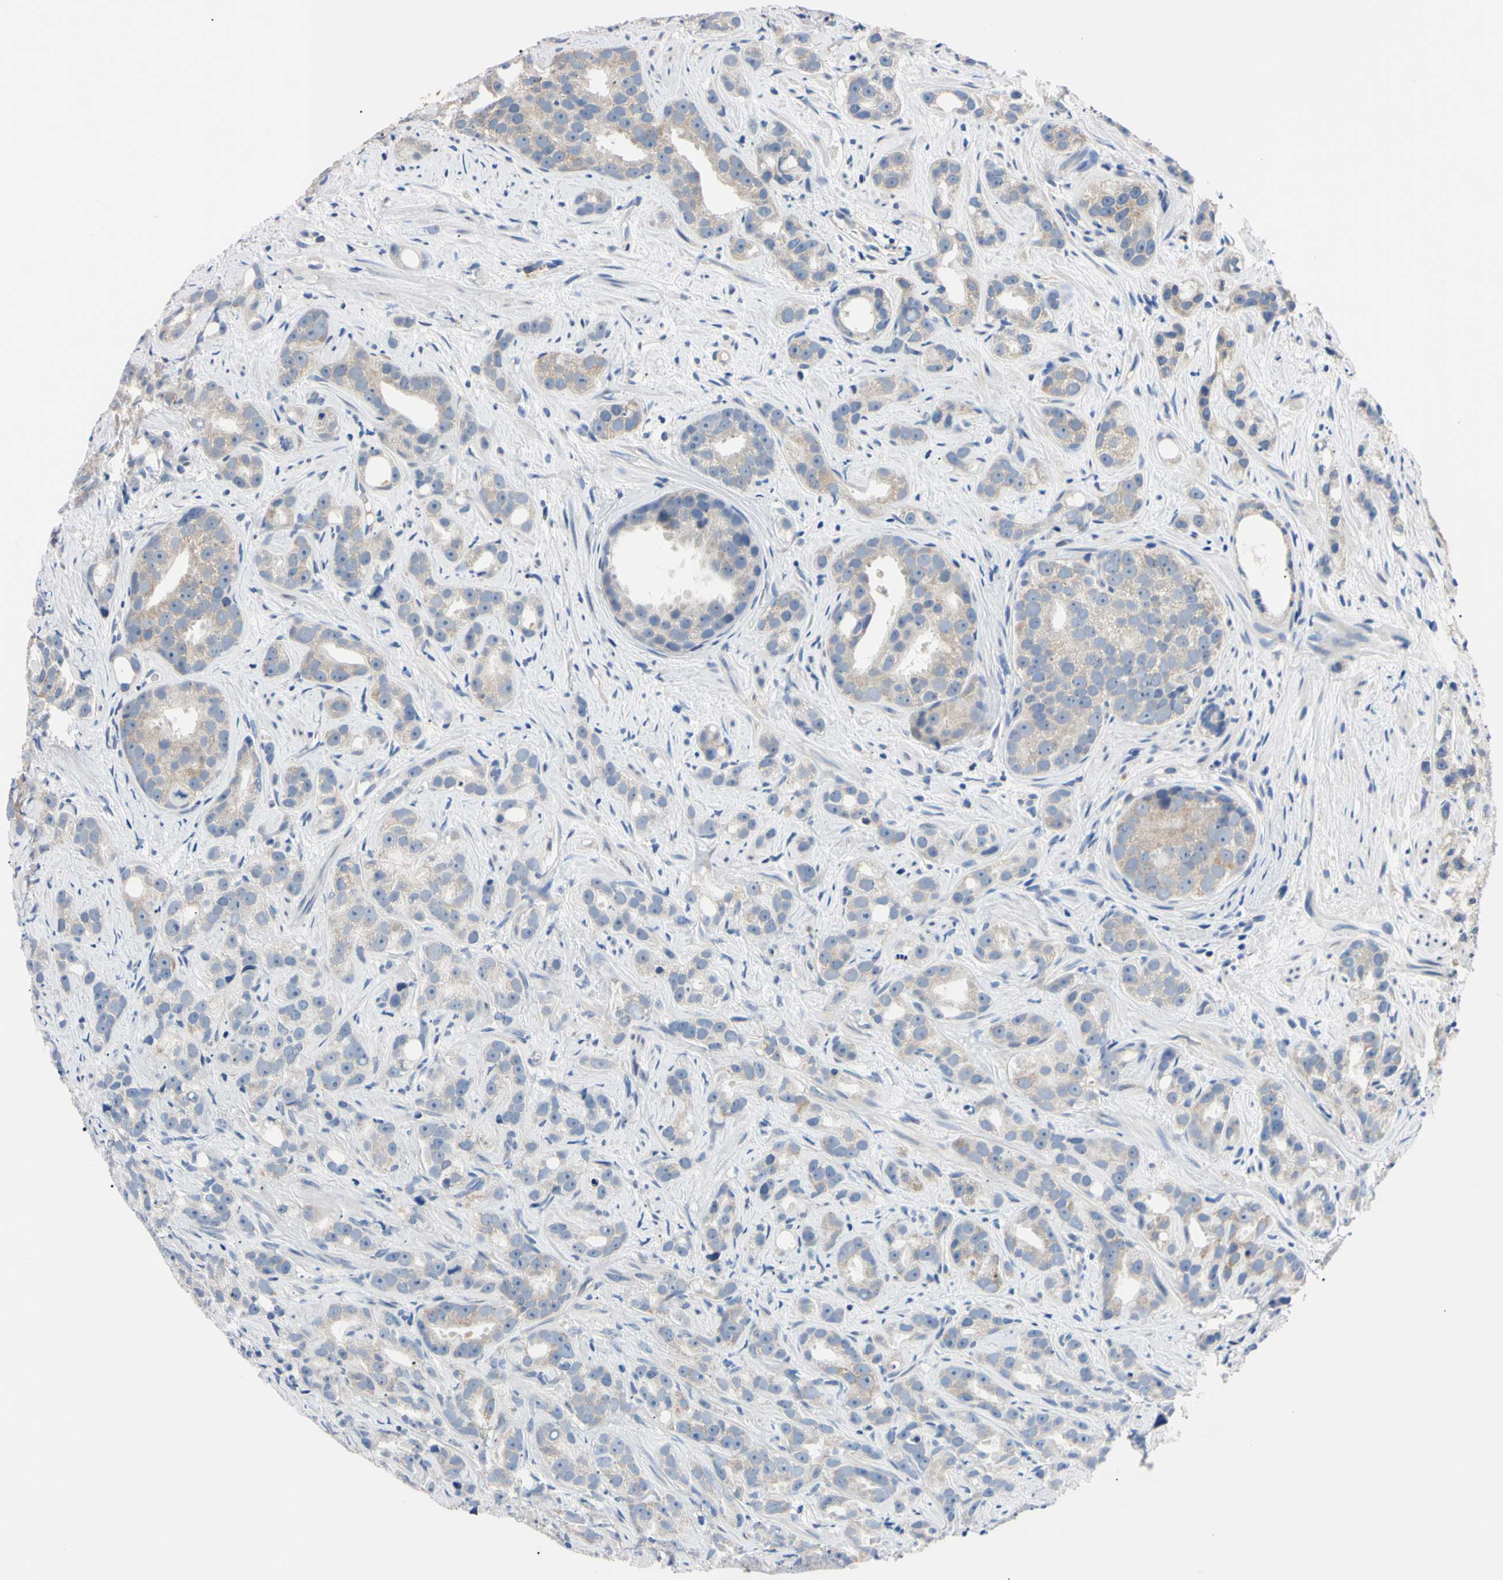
{"staining": {"intensity": "weak", "quantity": "25%-75%", "location": "cytoplasmic/membranous"}, "tissue": "prostate cancer", "cell_type": "Tumor cells", "image_type": "cancer", "snomed": [{"axis": "morphology", "description": "Adenocarcinoma, Low grade"}, {"axis": "topography", "description": "Prostate"}], "caption": "This is a histology image of immunohistochemistry staining of prostate adenocarcinoma (low-grade), which shows weak expression in the cytoplasmic/membranous of tumor cells.", "gene": "PNKD", "patient": {"sex": "male", "age": 89}}